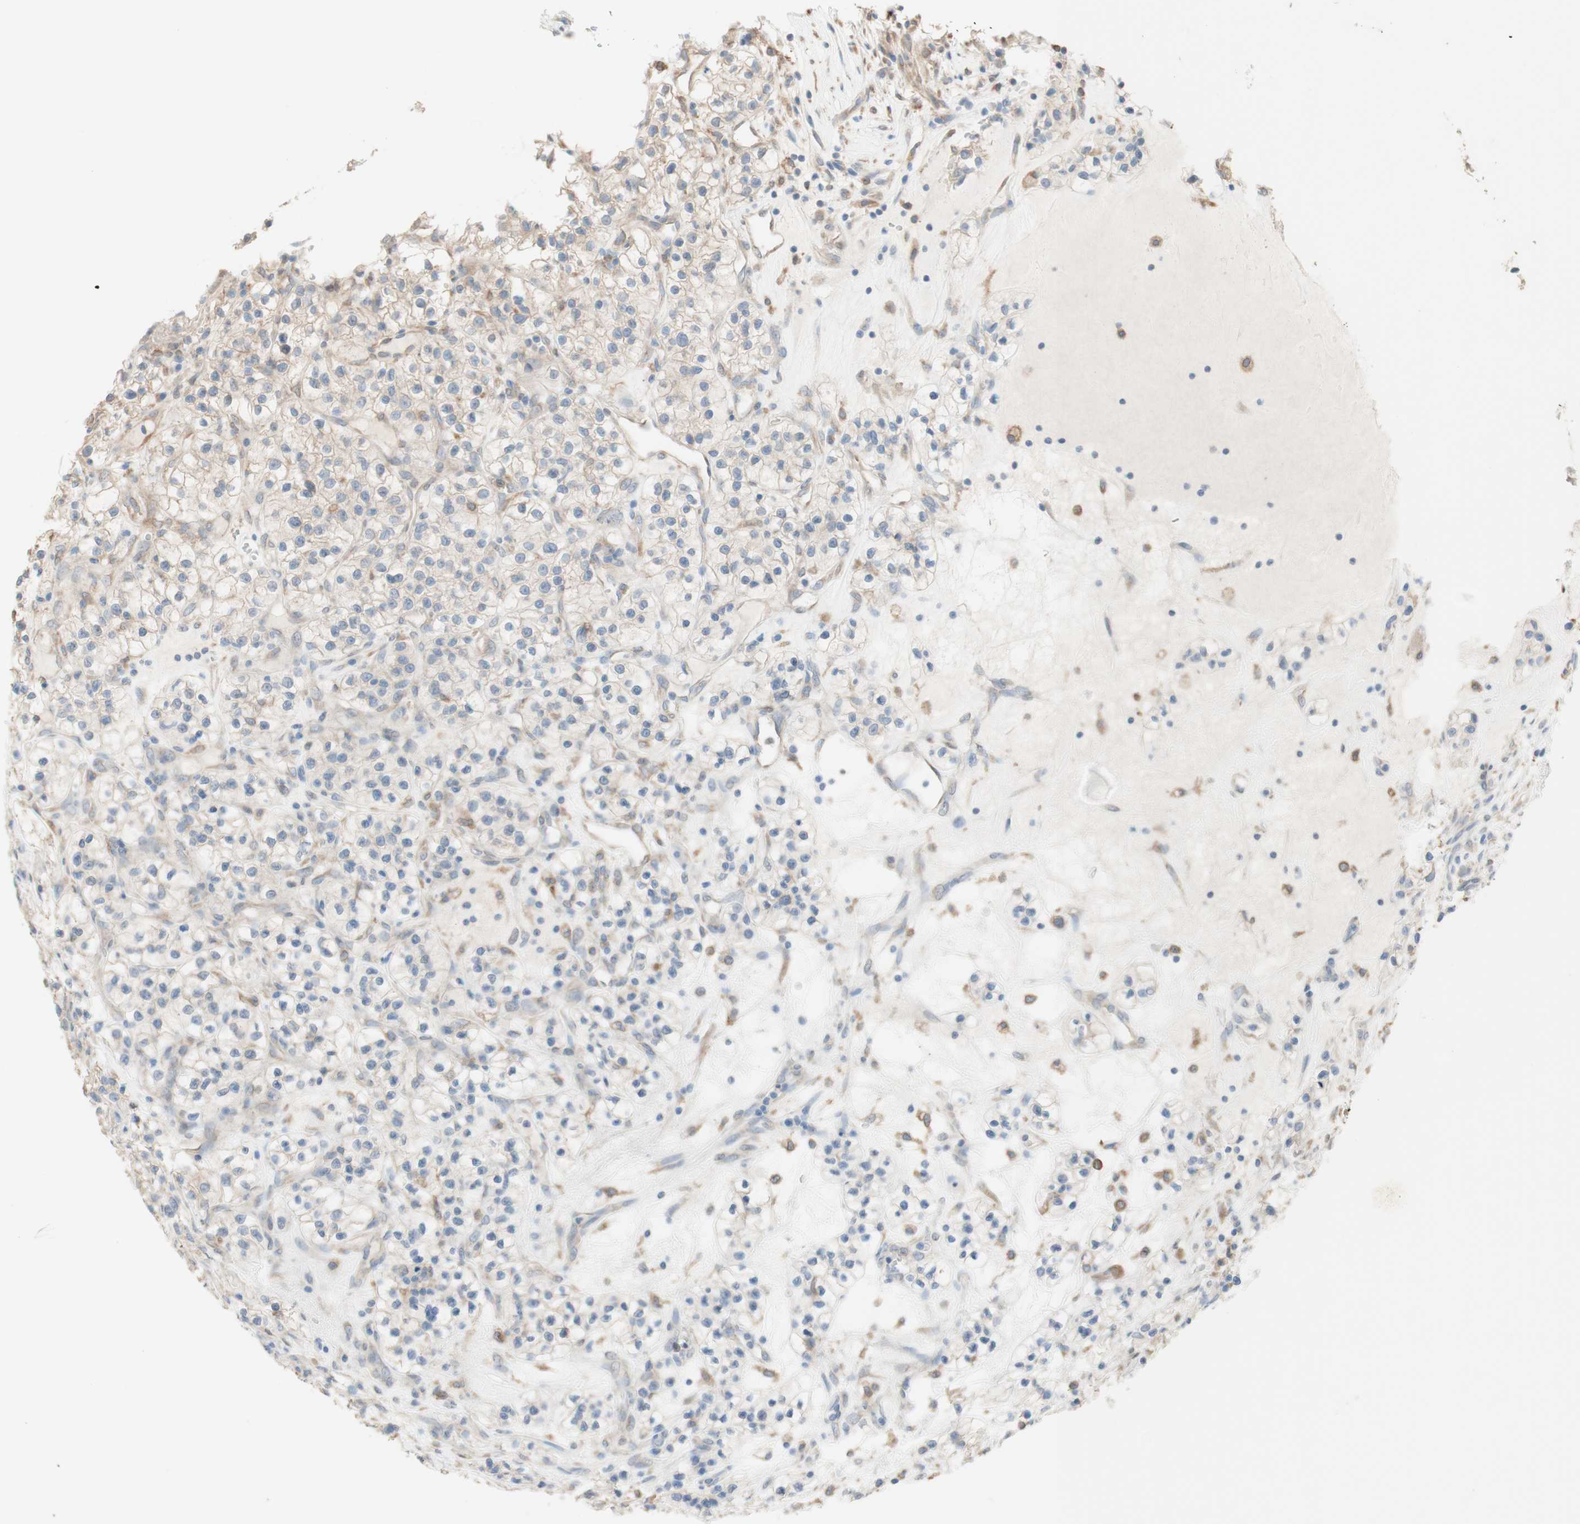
{"staining": {"intensity": "weak", "quantity": "25%-75%", "location": "cytoplasmic/membranous"}, "tissue": "renal cancer", "cell_type": "Tumor cells", "image_type": "cancer", "snomed": [{"axis": "morphology", "description": "Adenocarcinoma, NOS"}, {"axis": "topography", "description": "Kidney"}], "caption": "Adenocarcinoma (renal) stained for a protein (brown) shows weak cytoplasmic/membranous positive staining in approximately 25%-75% of tumor cells.", "gene": "COMT", "patient": {"sex": "female", "age": 57}}